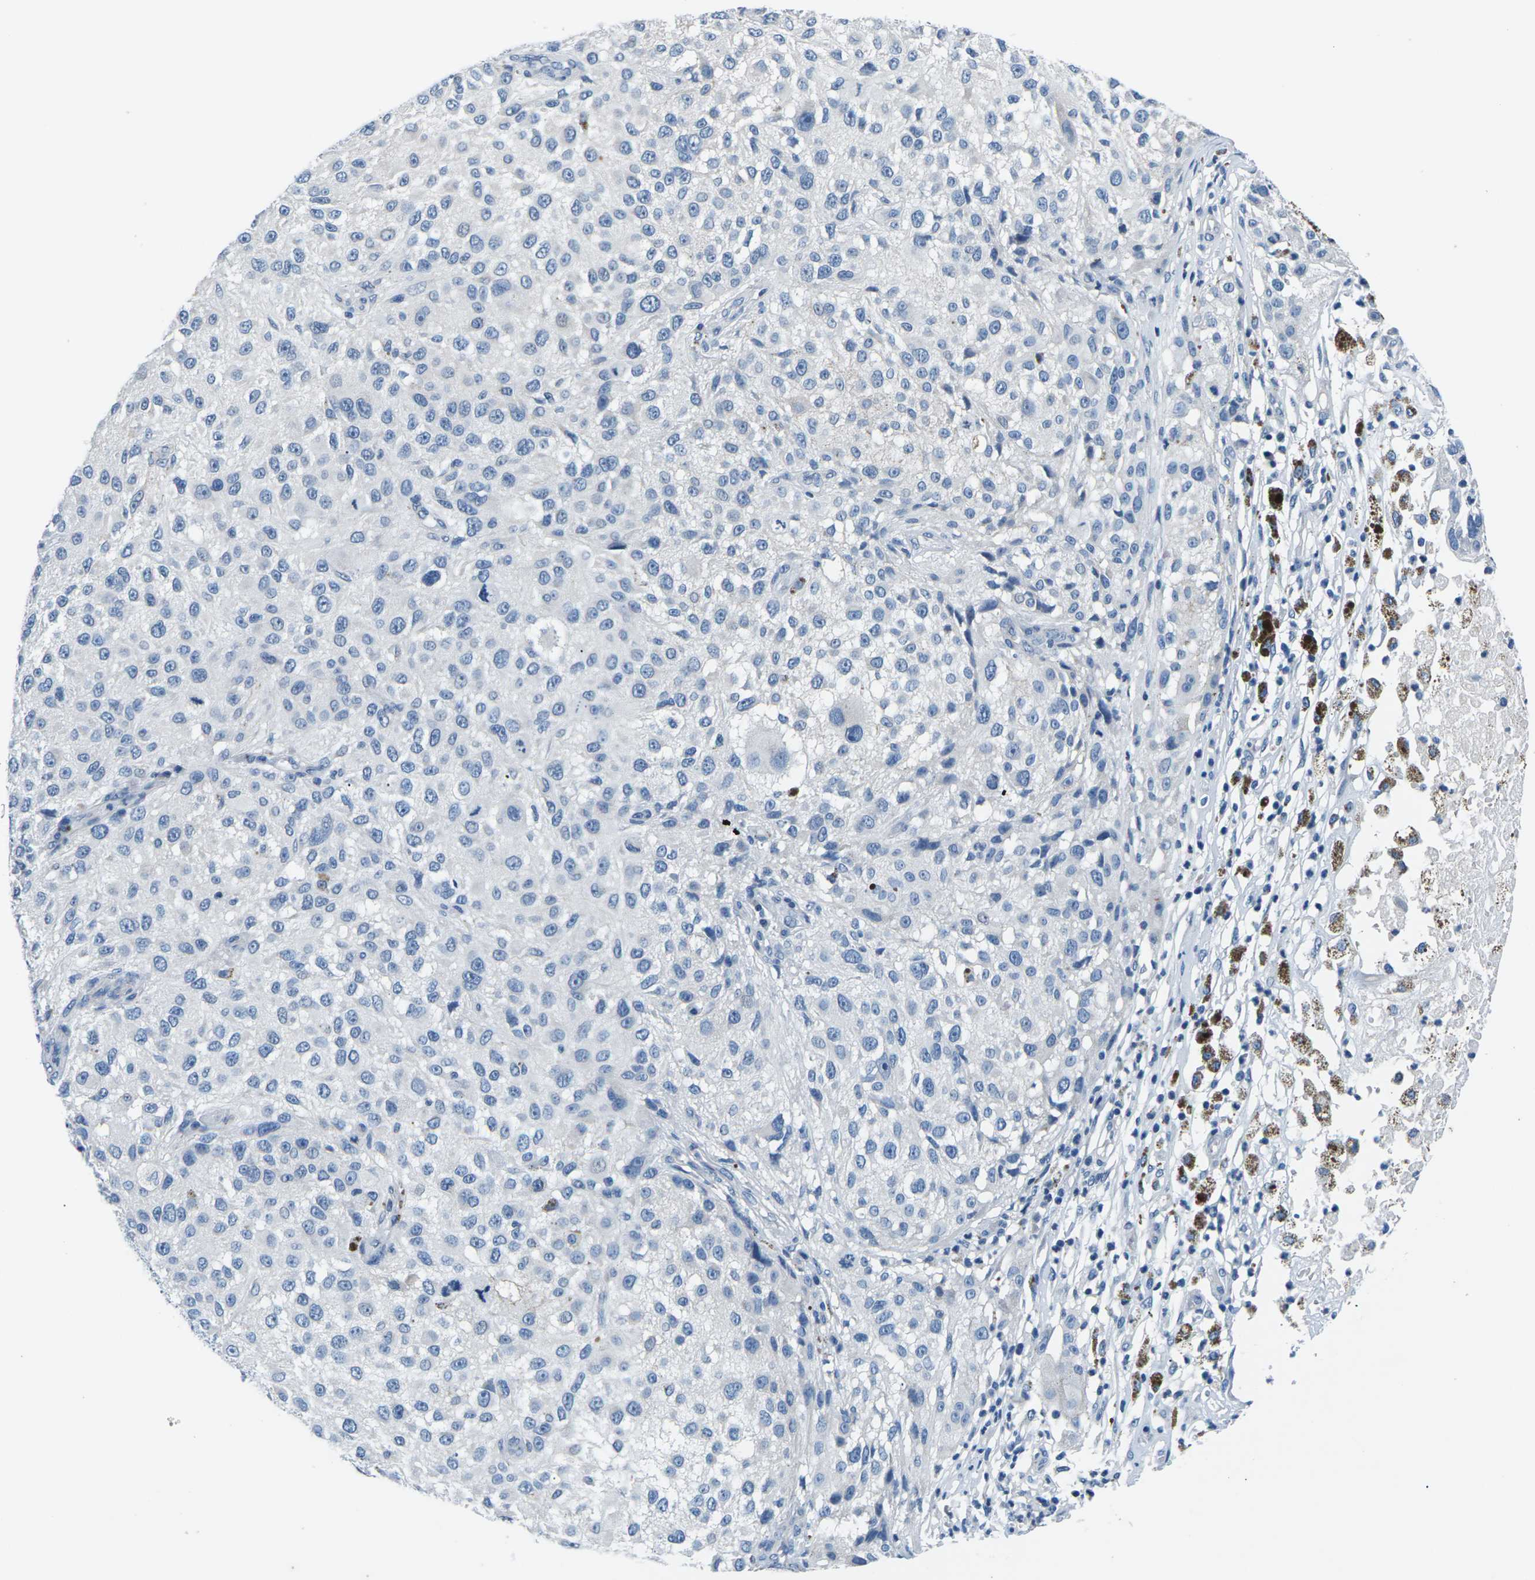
{"staining": {"intensity": "negative", "quantity": "none", "location": "none"}, "tissue": "melanoma", "cell_type": "Tumor cells", "image_type": "cancer", "snomed": [{"axis": "morphology", "description": "Necrosis, NOS"}, {"axis": "morphology", "description": "Malignant melanoma, NOS"}, {"axis": "topography", "description": "Skin"}], "caption": "Tumor cells show no significant protein staining in melanoma.", "gene": "UMOD", "patient": {"sex": "female", "age": 87}}